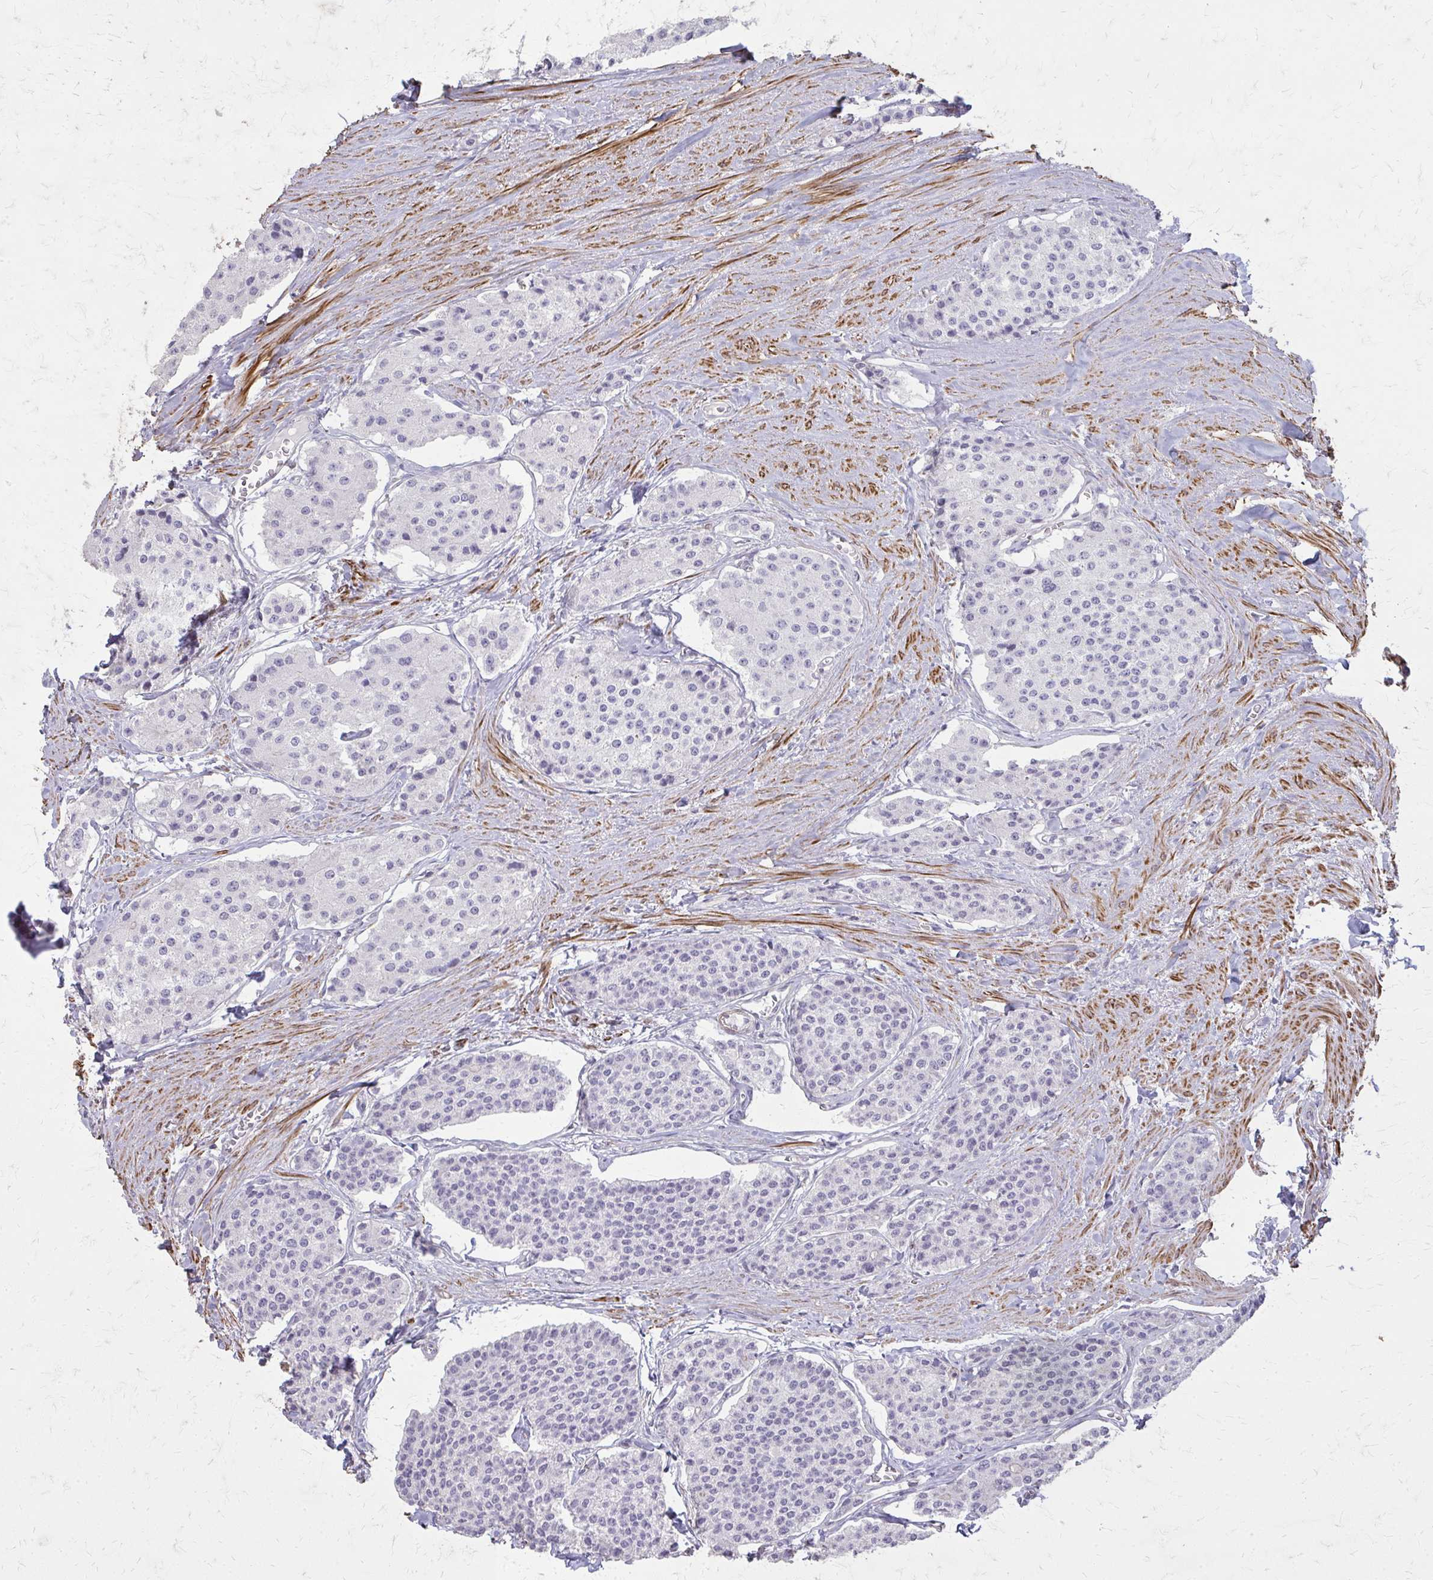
{"staining": {"intensity": "negative", "quantity": "none", "location": "none"}, "tissue": "carcinoid", "cell_type": "Tumor cells", "image_type": "cancer", "snomed": [{"axis": "morphology", "description": "Carcinoid, malignant, NOS"}, {"axis": "topography", "description": "Small intestine"}], "caption": "High power microscopy image of an immunohistochemistry histopathology image of carcinoid, revealing no significant expression in tumor cells.", "gene": "TENM4", "patient": {"sex": "female", "age": 65}}